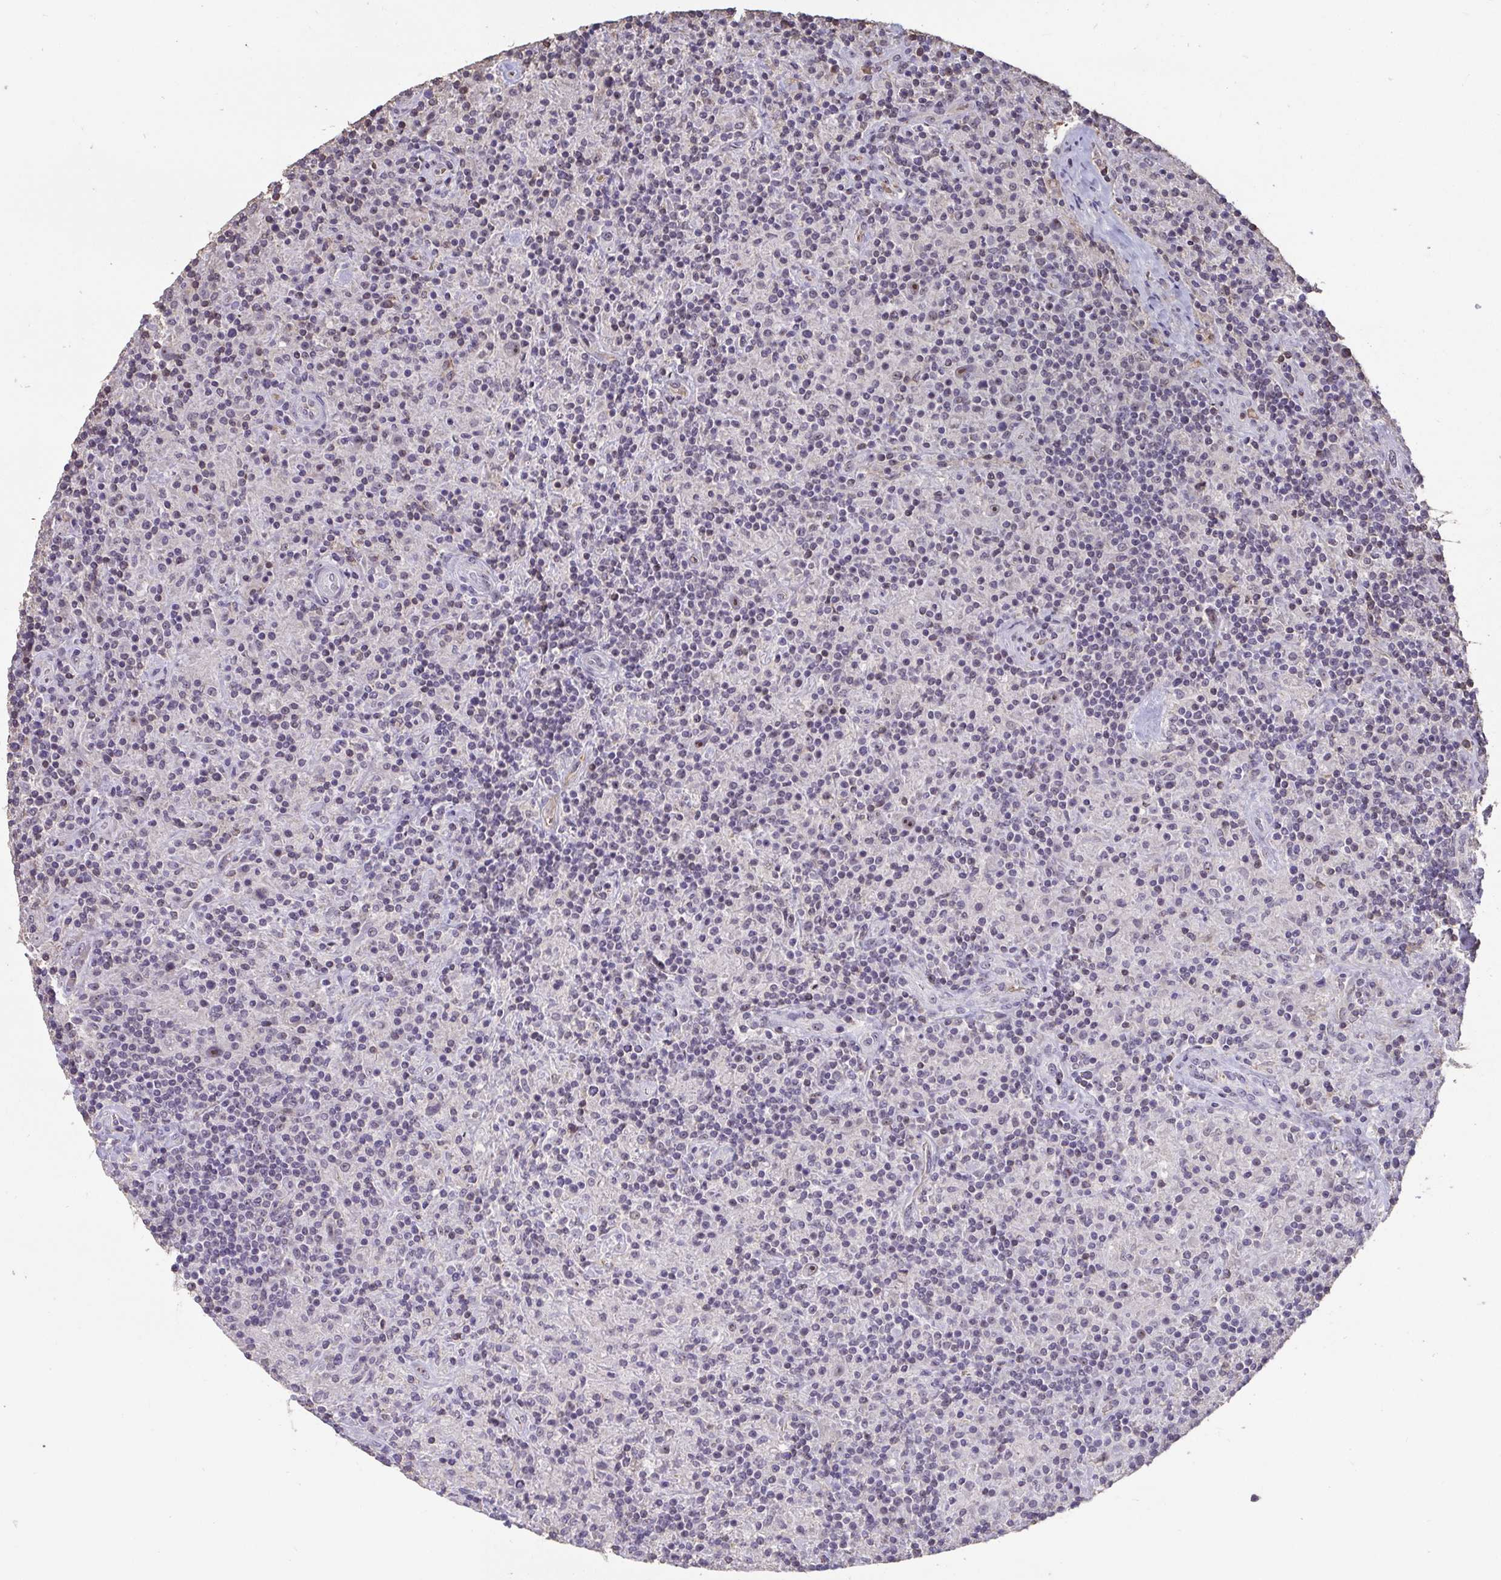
{"staining": {"intensity": "moderate", "quantity": "25%-75%", "location": "nuclear"}, "tissue": "lymphoma", "cell_type": "Tumor cells", "image_type": "cancer", "snomed": [{"axis": "morphology", "description": "Hodgkin's disease, NOS"}, {"axis": "topography", "description": "Lymph node"}], "caption": "Immunohistochemistry (IHC) photomicrograph of neoplastic tissue: human Hodgkin's disease stained using immunohistochemistry displays medium levels of moderate protein expression localized specifically in the nuclear of tumor cells, appearing as a nuclear brown color.", "gene": "SENP3", "patient": {"sex": "male", "age": 70}}